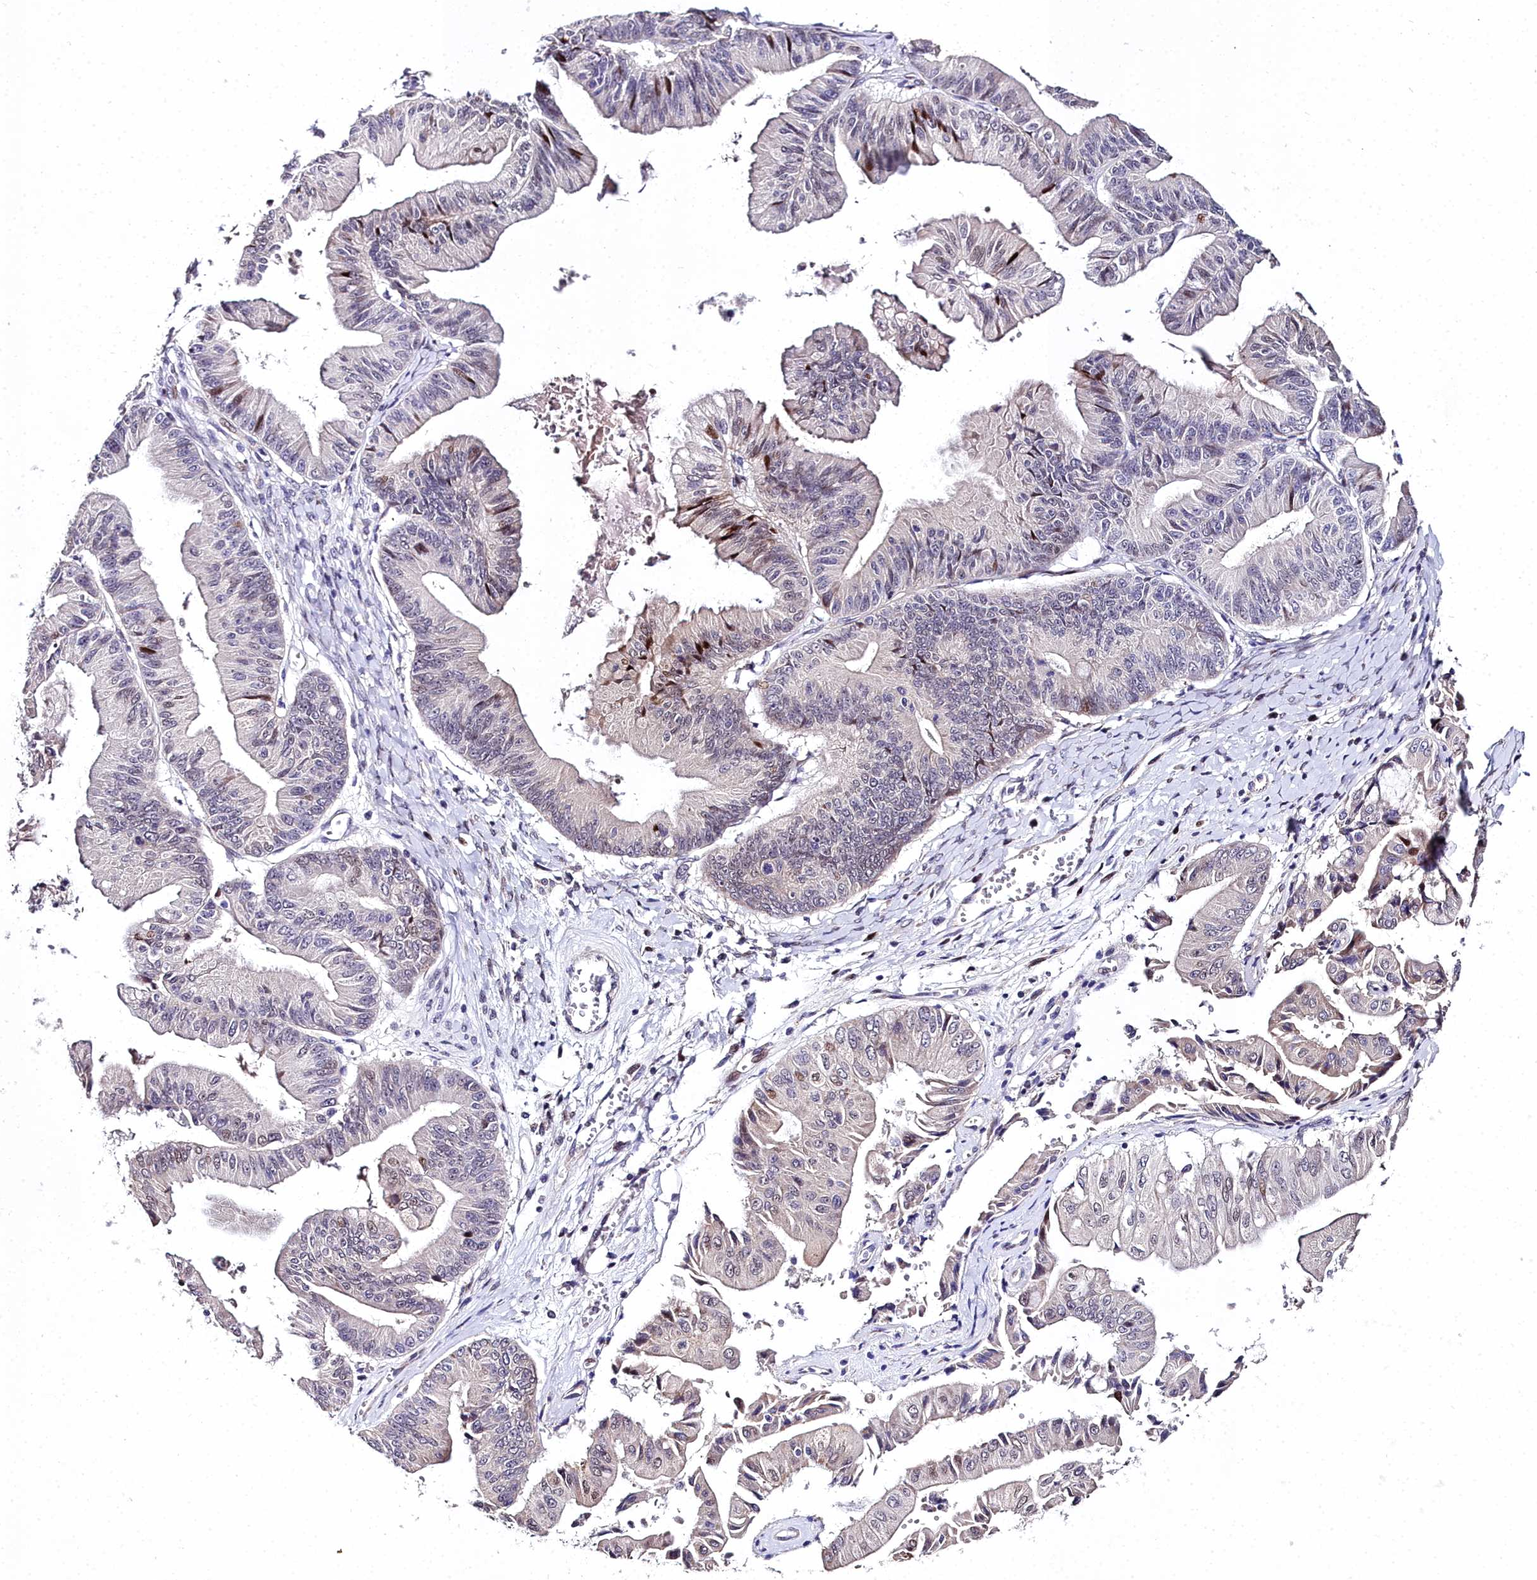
{"staining": {"intensity": "moderate", "quantity": "<25%", "location": "nuclear"}, "tissue": "ovarian cancer", "cell_type": "Tumor cells", "image_type": "cancer", "snomed": [{"axis": "morphology", "description": "Cystadenocarcinoma, mucinous, NOS"}, {"axis": "topography", "description": "Ovary"}], "caption": "This photomicrograph reveals immunohistochemistry staining of mucinous cystadenocarcinoma (ovarian), with low moderate nuclear expression in approximately <25% of tumor cells.", "gene": "AP1M1", "patient": {"sex": "female", "age": 61}}